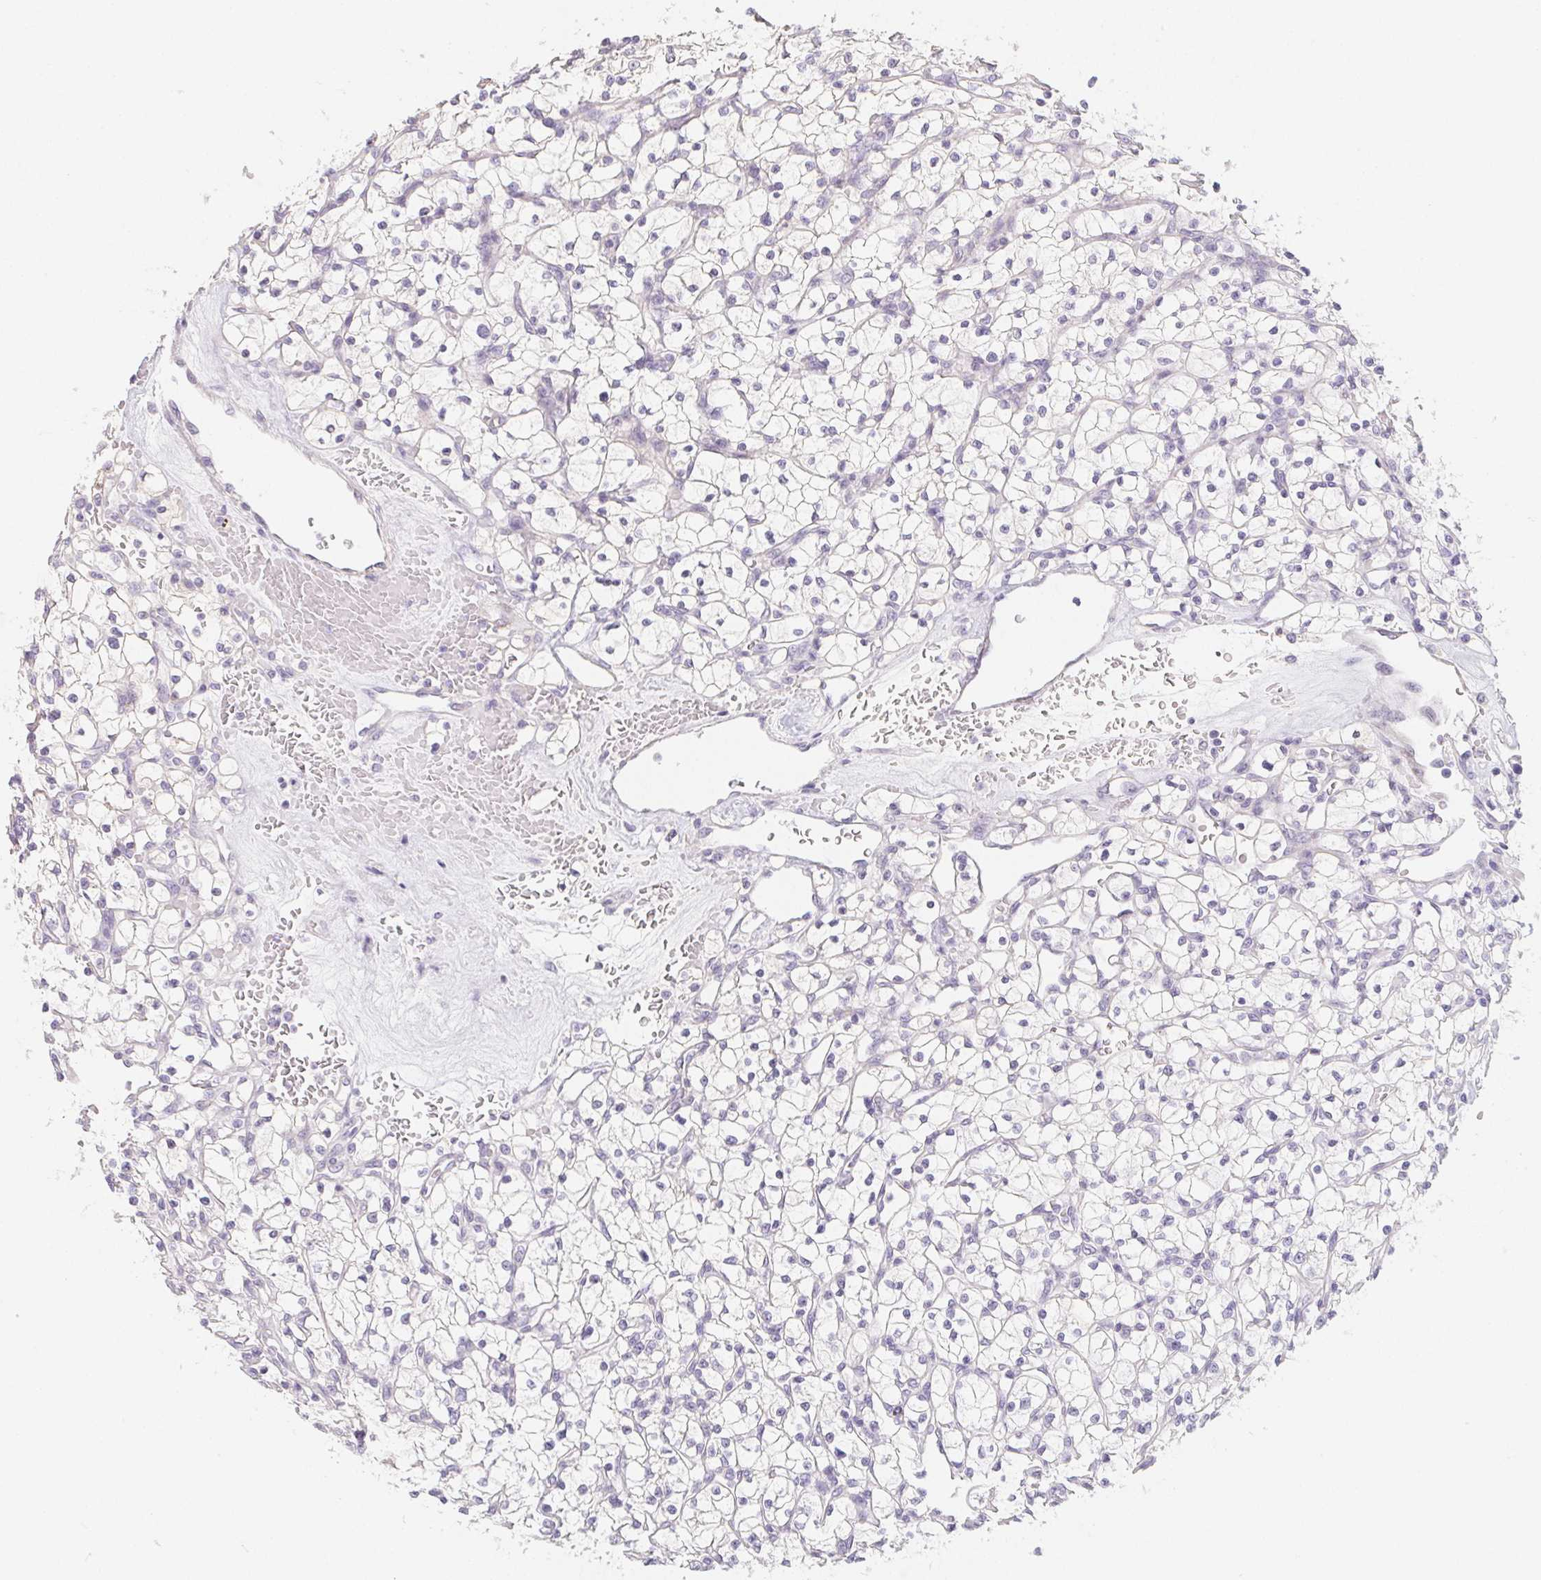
{"staining": {"intensity": "negative", "quantity": "none", "location": "none"}, "tissue": "renal cancer", "cell_type": "Tumor cells", "image_type": "cancer", "snomed": [{"axis": "morphology", "description": "Adenocarcinoma, NOS"}, {"axis": "topography", "description": "Kidney"}], "caption": "Human renal cancer (adenocarcinoma) stained for a protein using immunohistochemistry (IHC) demonstrates no positivity in tumor cells.", "gene": "ZBBX", "patient": {"sex": "female", "age": 64}}